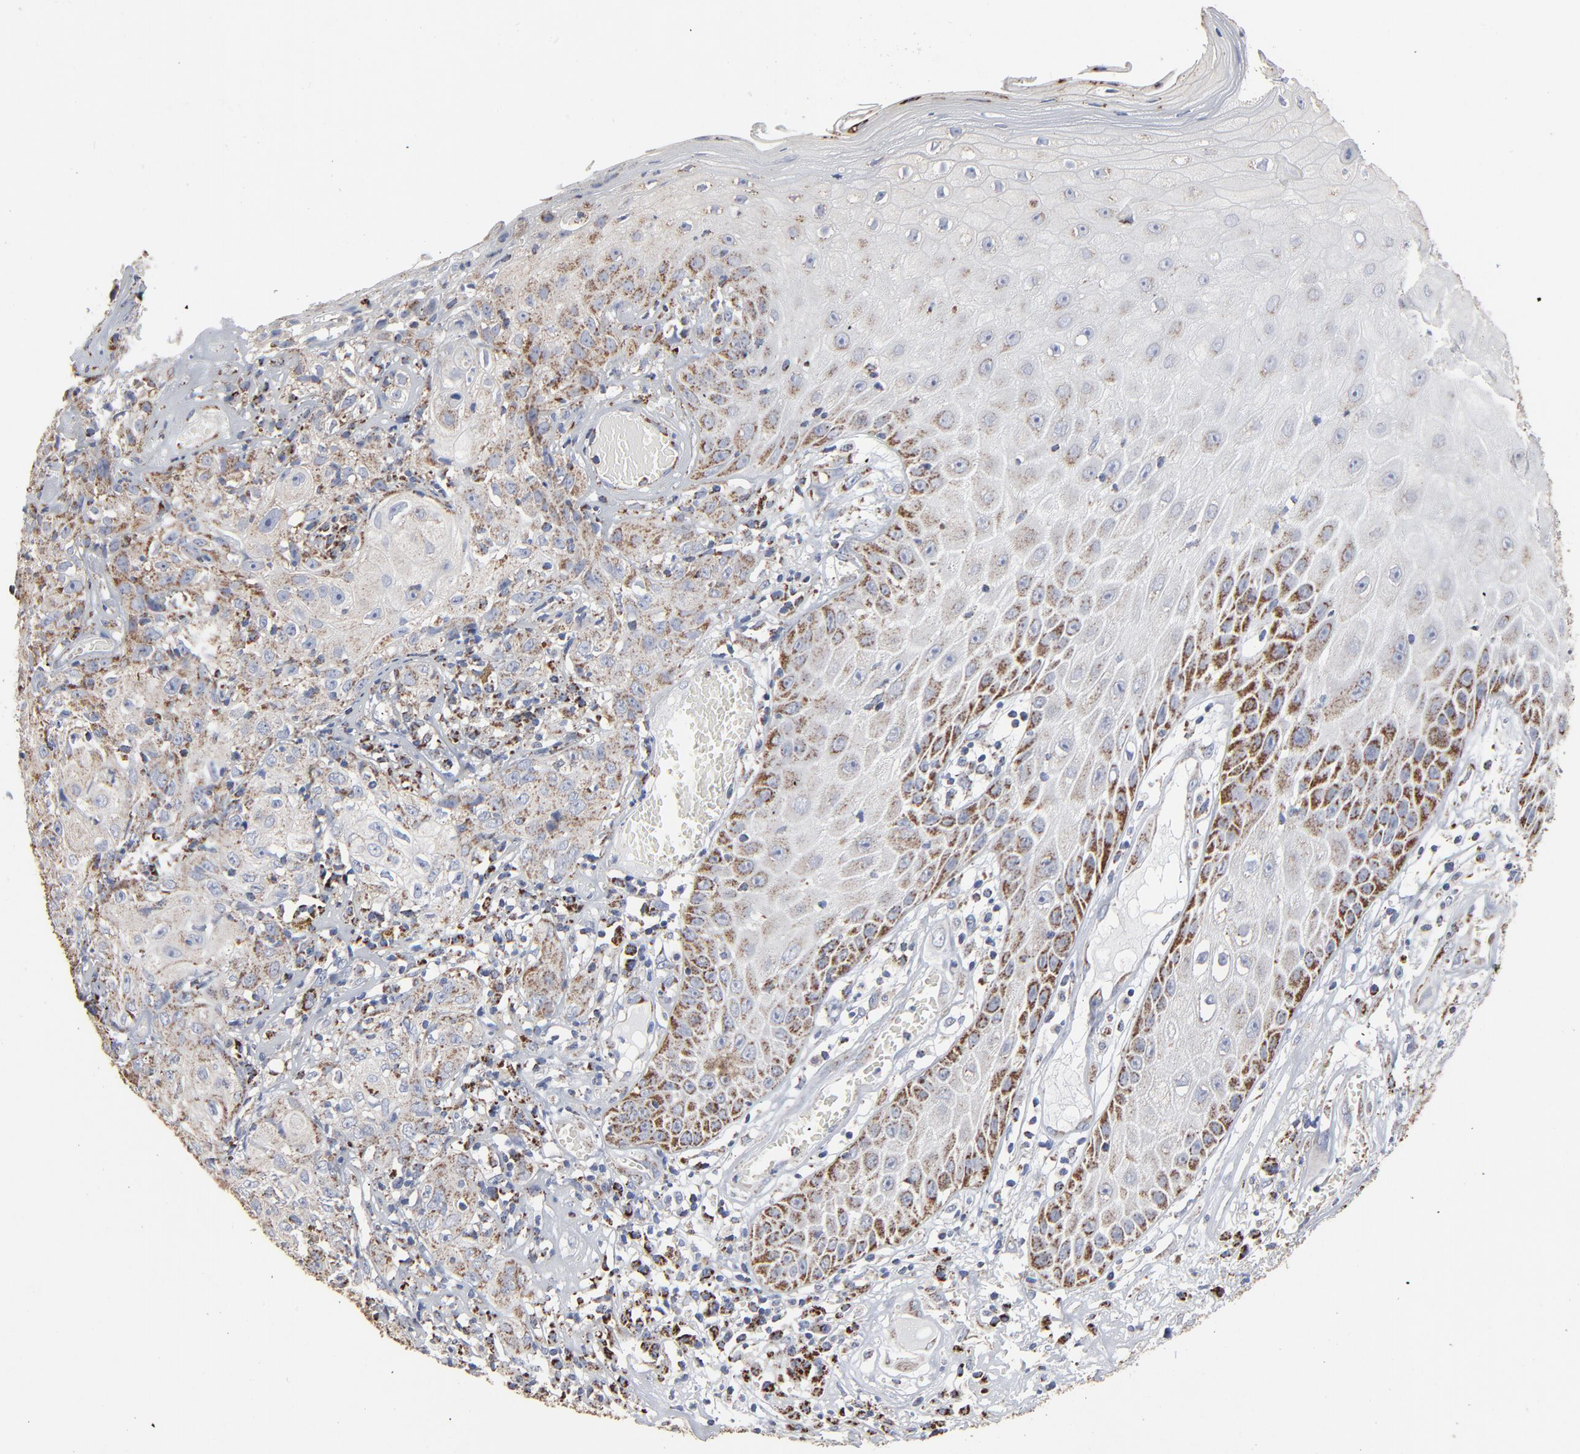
{"staining": {"intensity": "strong", "quantity": "25%-75%", "location": "cytoplasmic/membranous"}, "tissue": "skin cancer", "cell_type": "Tumor cells", "image_type": "cancer", "snomed": [{"axis": "morphology", "description": "Squamous cell carcinoma, NOS"}, {"axis": "topography", "description": "Skin"}], "caption": "A brown stain highlights strong cytoplasmic/membranous staining of a protein in human skin cancer tumor cells.", "gene": "UQCRC1", "patient": {"sex": "male", "age": 65}}